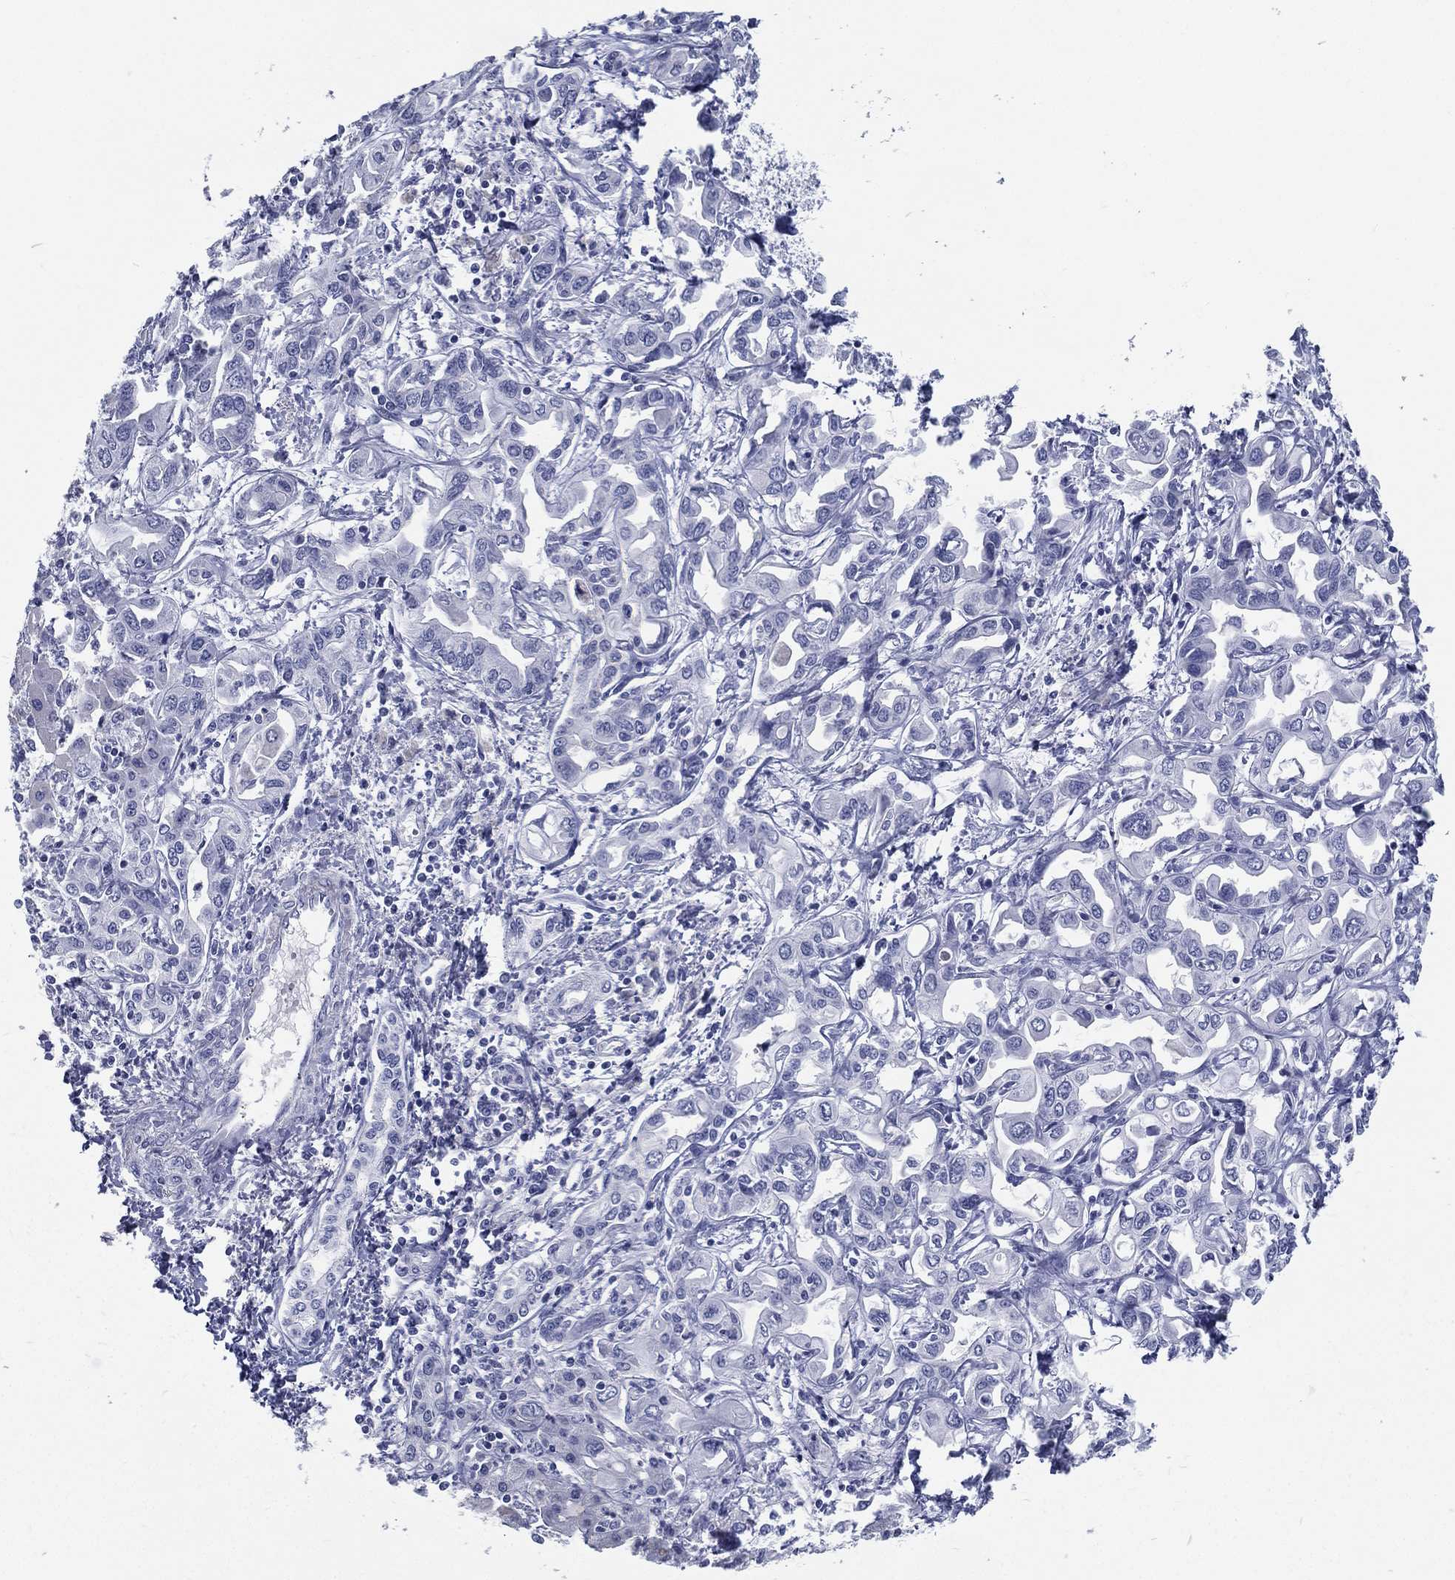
{"staining": {"intensity": "negative", "quantity": "none", "location": "none"}, "tissue": "liver cancer", "cell_type": "Tumor cells", "image_type": "cancer", "snomed": [{"axis": "morphology", "description": "Cholangiocarcinoma"}, {"axis": "topography", "description": "Liver"}], "caption": "Tumor cells show no significant expression in cholangiocarcinoma (liver). (Brightfield microscopy of DAB (3,3'-diaminobenzidine) IHC at high magnification).", "gene": "RSPH4A", "patient": {"sex": "female", "age": 64}}